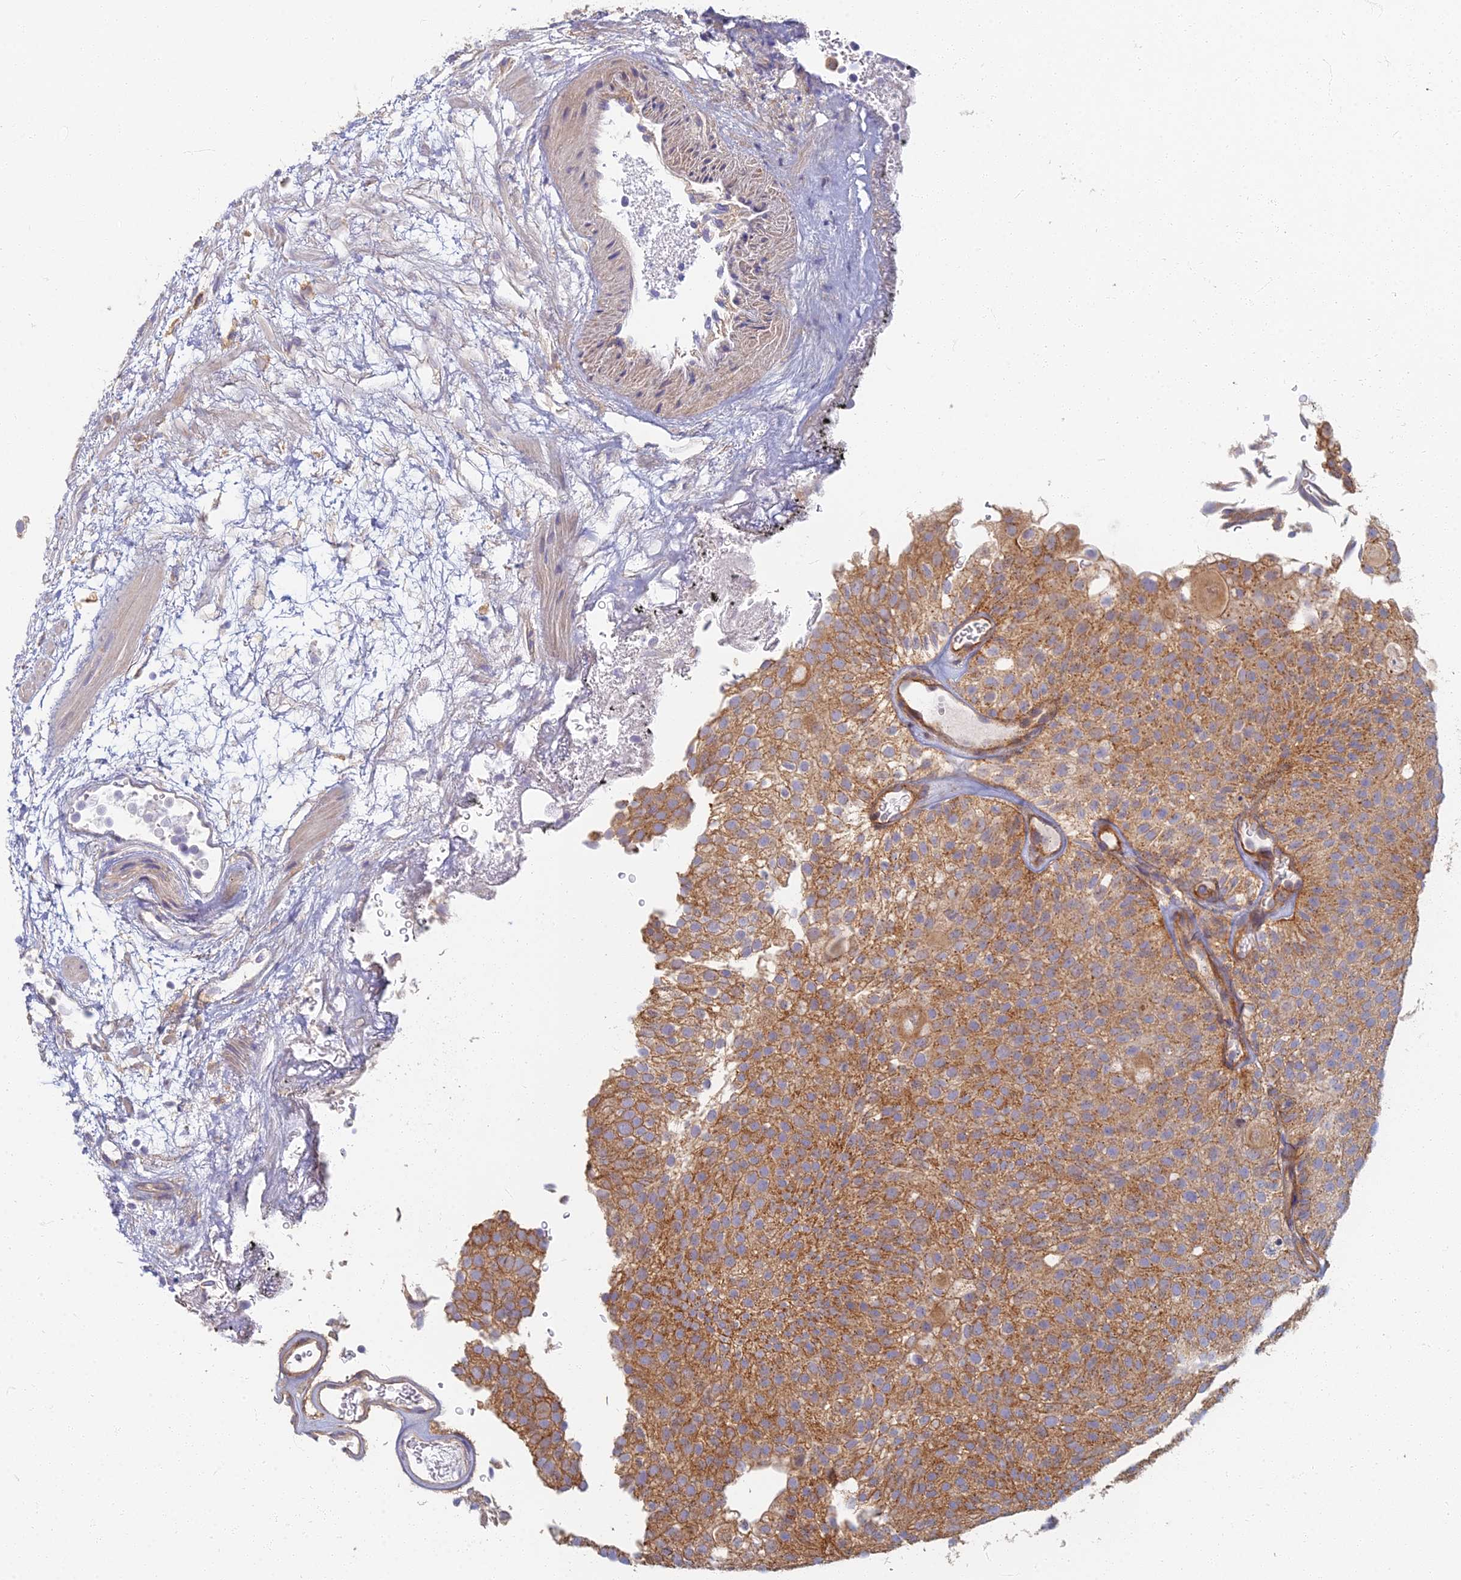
{"staining": {"intensity": "moderate", "quantity": ">75%", "location": "cytoplasmic/membranous"}, "tissue": "urothelial cancer", "cell_type": "Tumor cells", "image_type": "cancer", "snomed": [{"axis": "morphology", "description": "Urothelial carcinoma, Low grade"}, {"axis": "topography", "description": "Urinary bladder"}], "caption": "Protein expression analysis of low-grade urothelial carcinoma reveals moderate cytoplasmic/membranous expression in about >75% of tumor cells.", "gene": "RBSN", "patient": {"sex": "male", "age": 78}}